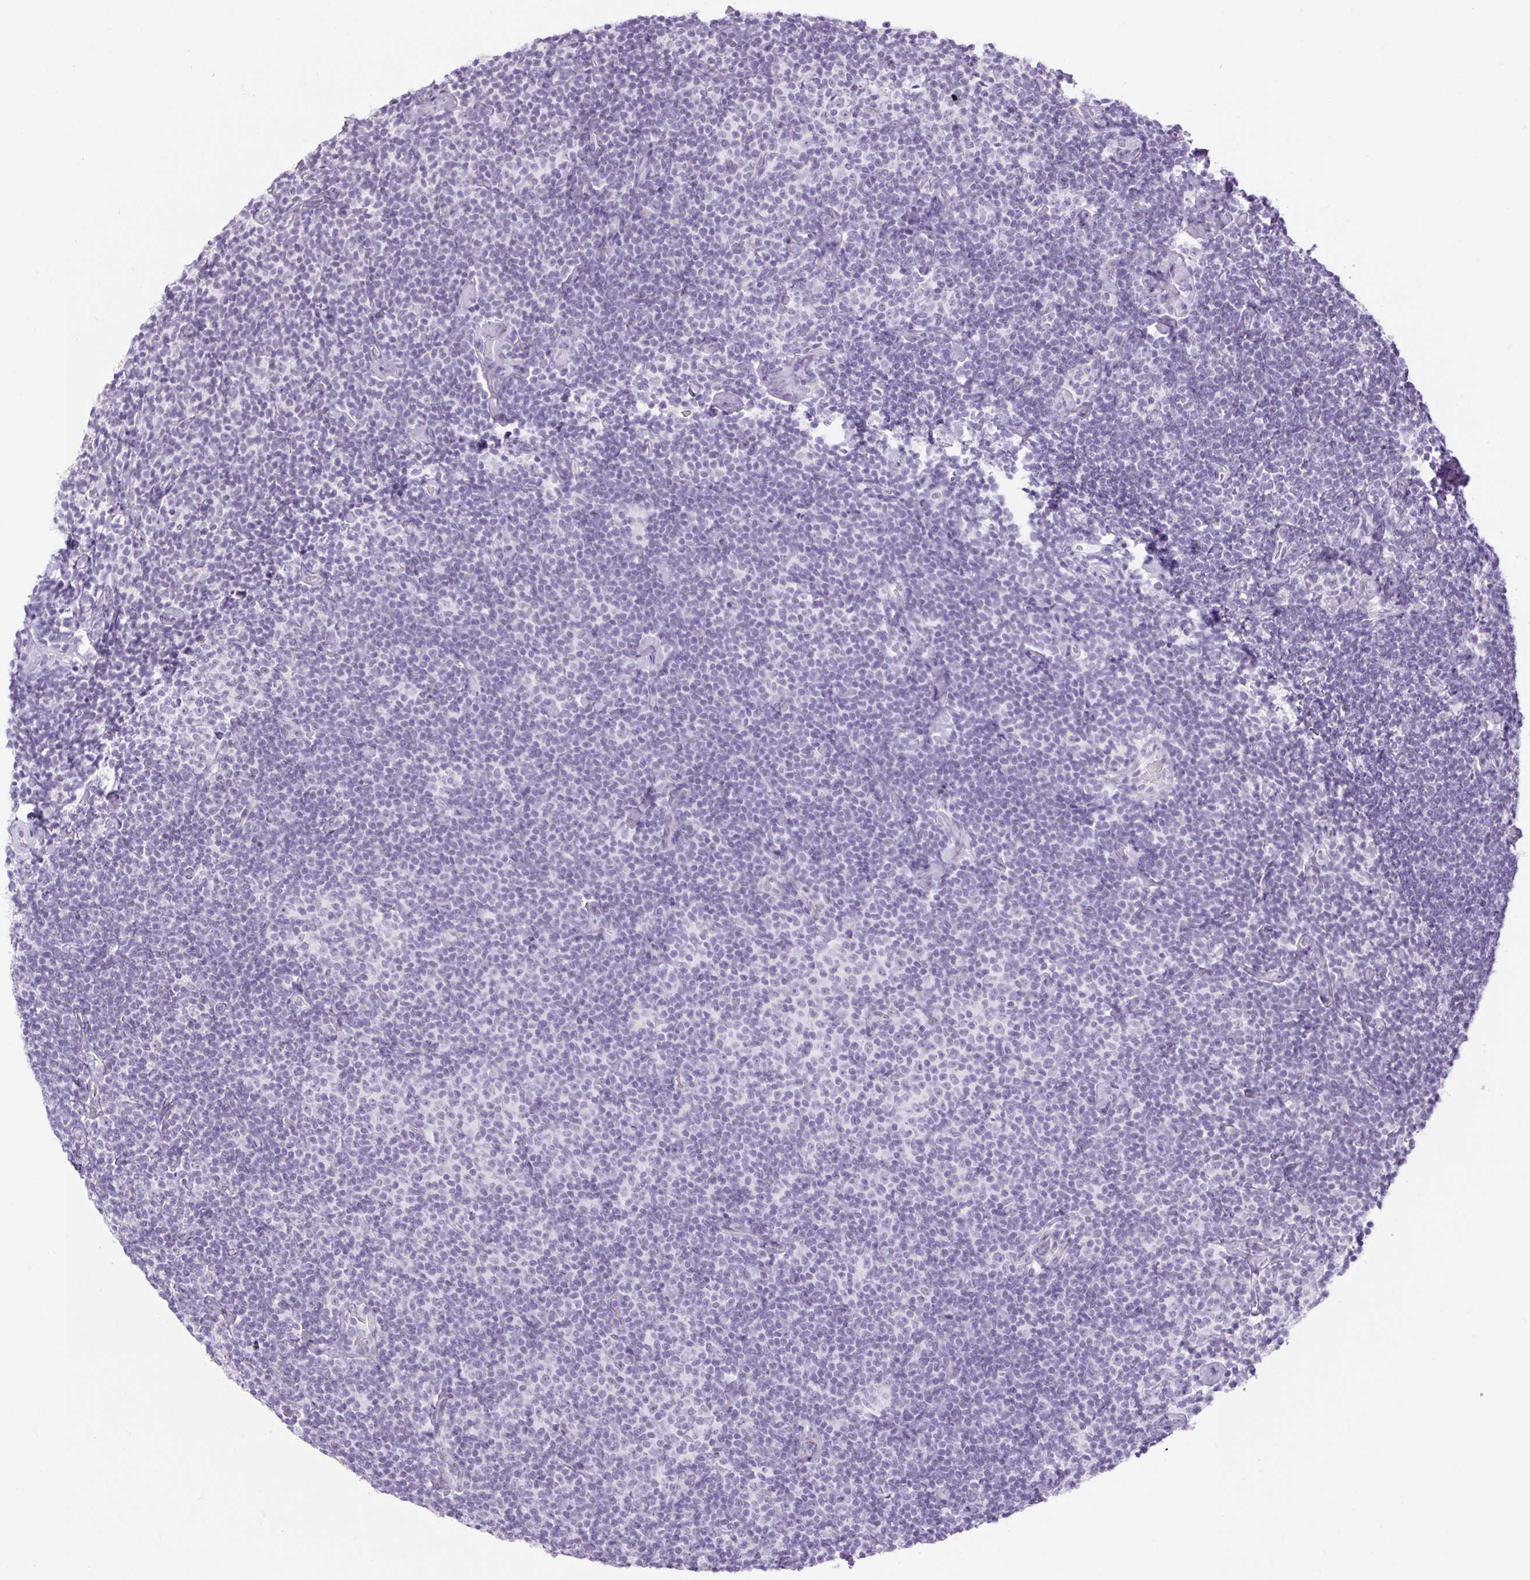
{"staining": {"intensity": "negative", "quantity": "none", "location": "none"}, "tissue": "lymphoma", "cell_type": "Tumor cells", "image_type": "cancer", "snomed": [{"axis": "morphology", "description": "Malignant lymphoma, non-Hodgkin's type, Low grade"}, {"axis": "topography", "description": "Lymph node"}], "caption": "Immunohistochemistry (IHC) of human low-grade malignant lymphoma, non-Hodgkin's type demonstrates no staining in tumor cells.", "gene": "BCAS1", "patient": {"sex": "male", "age": 81}}